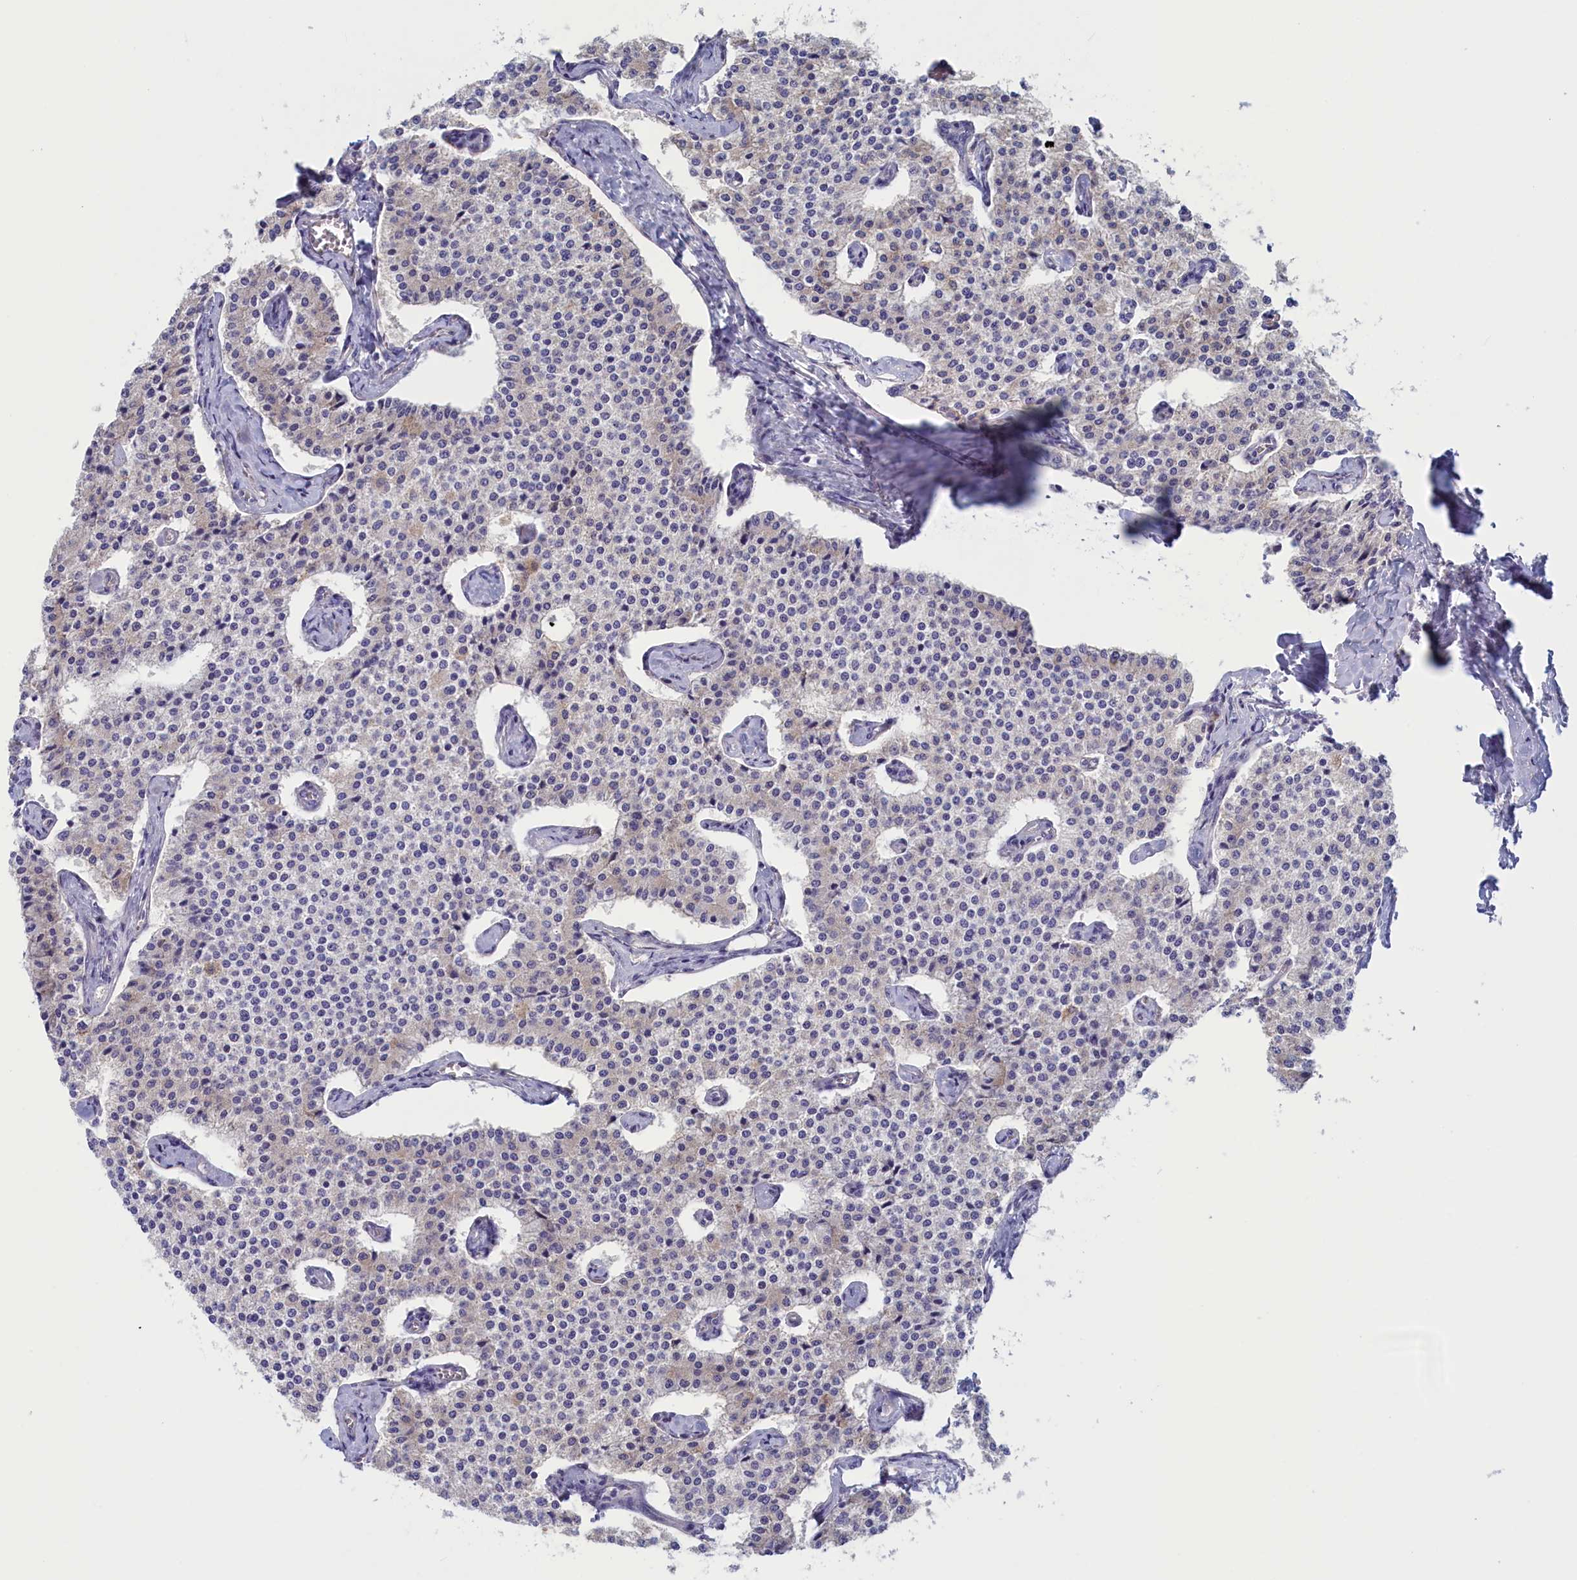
{"staining": {"intensity": "negative", "quantity": "none", "location": "none"}, "tissue": "carcinoid", "cell_type": "Tumor cells", "image_type": "cancer", "snomed": [{"axis": "morphology", "description": "Carcinoid, malignant, NOS"}, {"axis": "topography", "description": "Colon"}], "caption": "This is a histopathology image of IHC staining of malignant carcinoid, which shows no positivity in tumor cells.", "gene": "SYNDIG1L", "patient": {"sex": "female", "age": 52}}